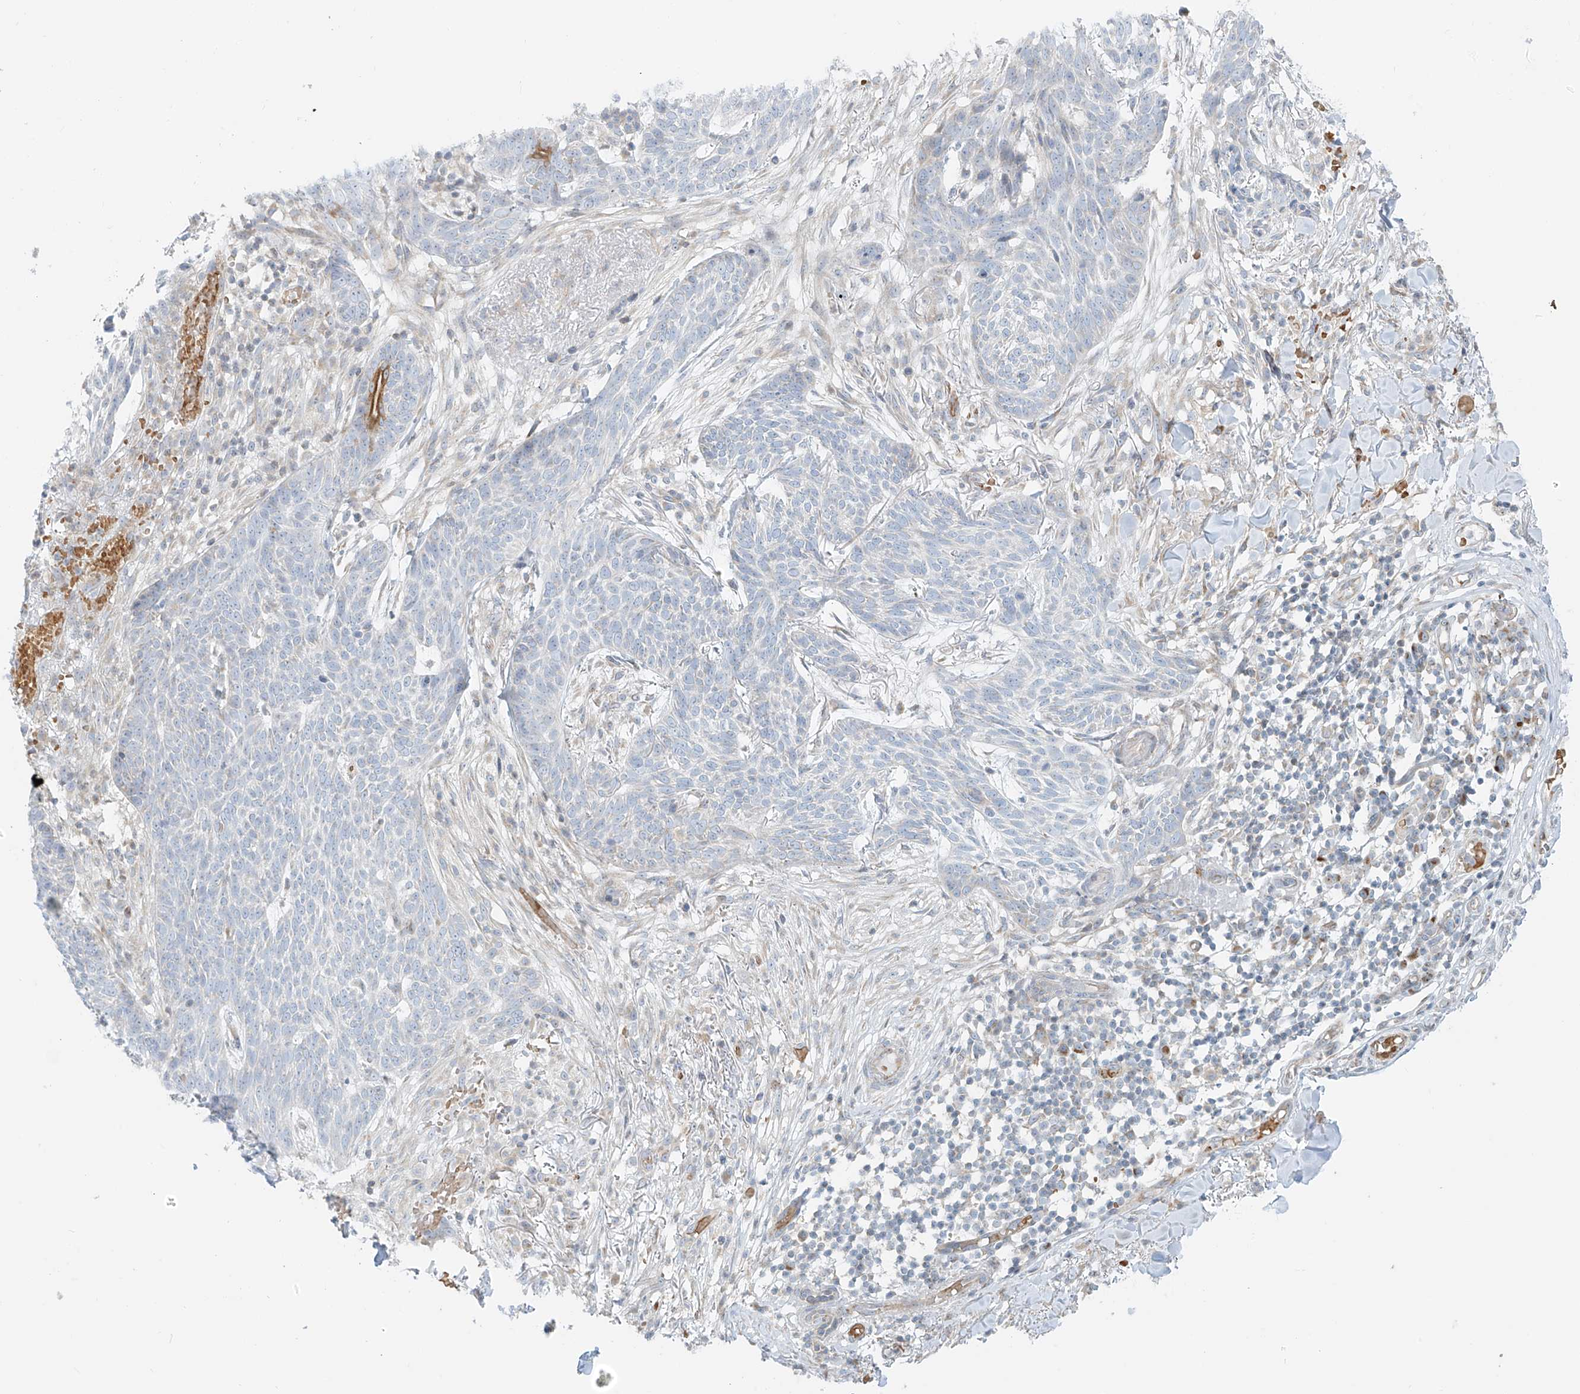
{"staining": {"intensity": "negative", "quantity": "none", "location": "none"}, "tissue": "skin cancer", "cell_type": "Tumor cells", "image_type": "cancer", "snomed": [{"axis": "morphology", "description": "Normal tissue, NOS"}, {"axis": "morphology", "description": "Basal cell carcinoma"}, {"axis": "topography", "description": "Skin"}], "caption": "Immunohistochemical staining of basal cell carcinoma (skin) exhibits no significant expression in tumor cells.", "gene": "EIPR1", "patient": {"sex": "male", "age": 64}}